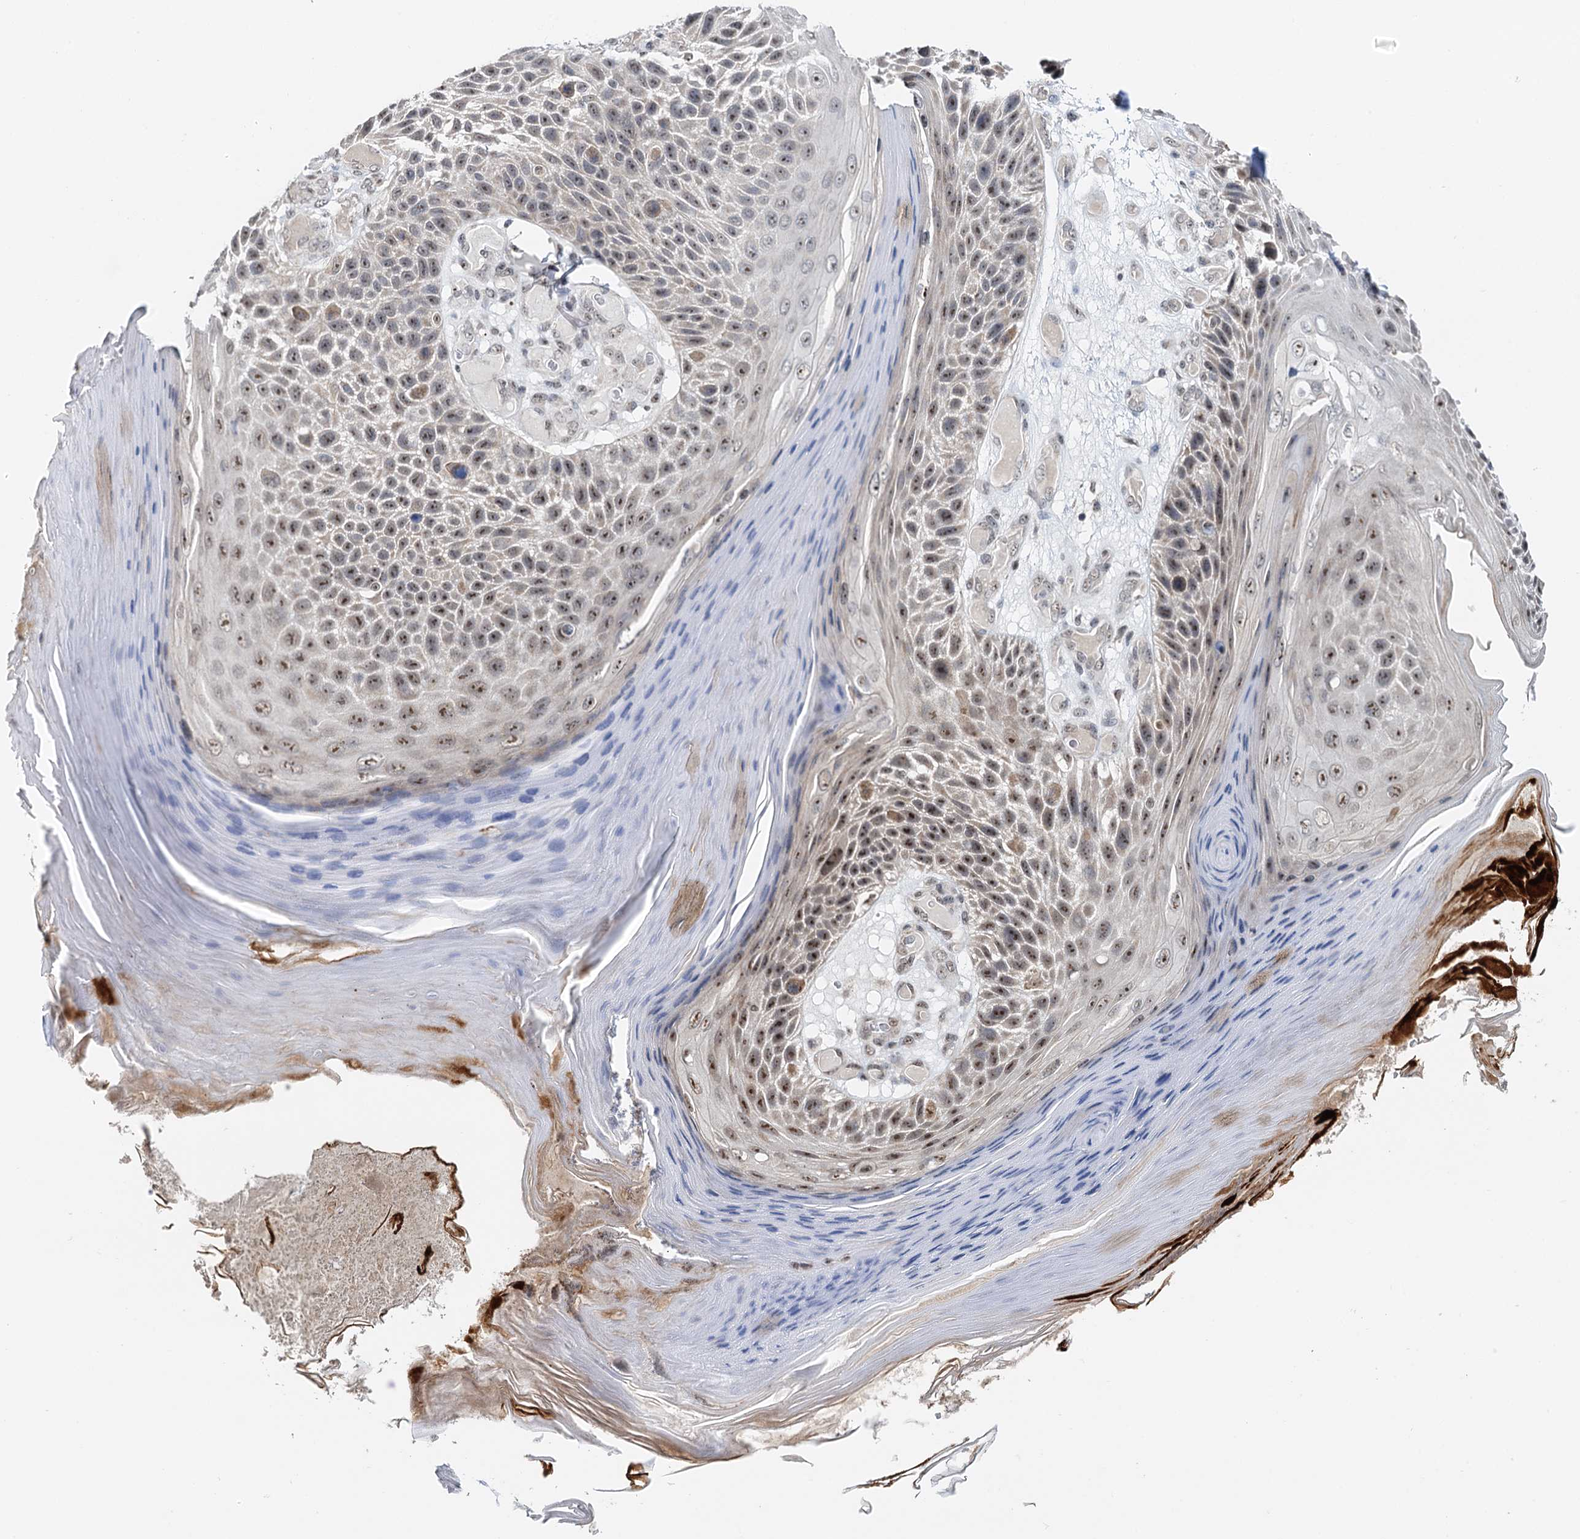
{"staining": {"intensity": "moderate", "quantity": ">75%", "location": "nuclear"}, "tissue": "skin cancer", "cell_type": "Tumor cells", "image_type": "cancer", "snomed": [{"axis": "morphology", "description": "Squamous cell carcinoma, NOS"}, {"axis": "topography", "description": "Skin"}], "caption": "IHC (DAB (3,3'-diaminobenzidine)) staining of squamous cell carcinoma (skin) shows moderate nuclear protein positivity in approximately >75% of tumor cells.", "gene": "NAT10", "patient": {"sex": "female", "age": 88}}